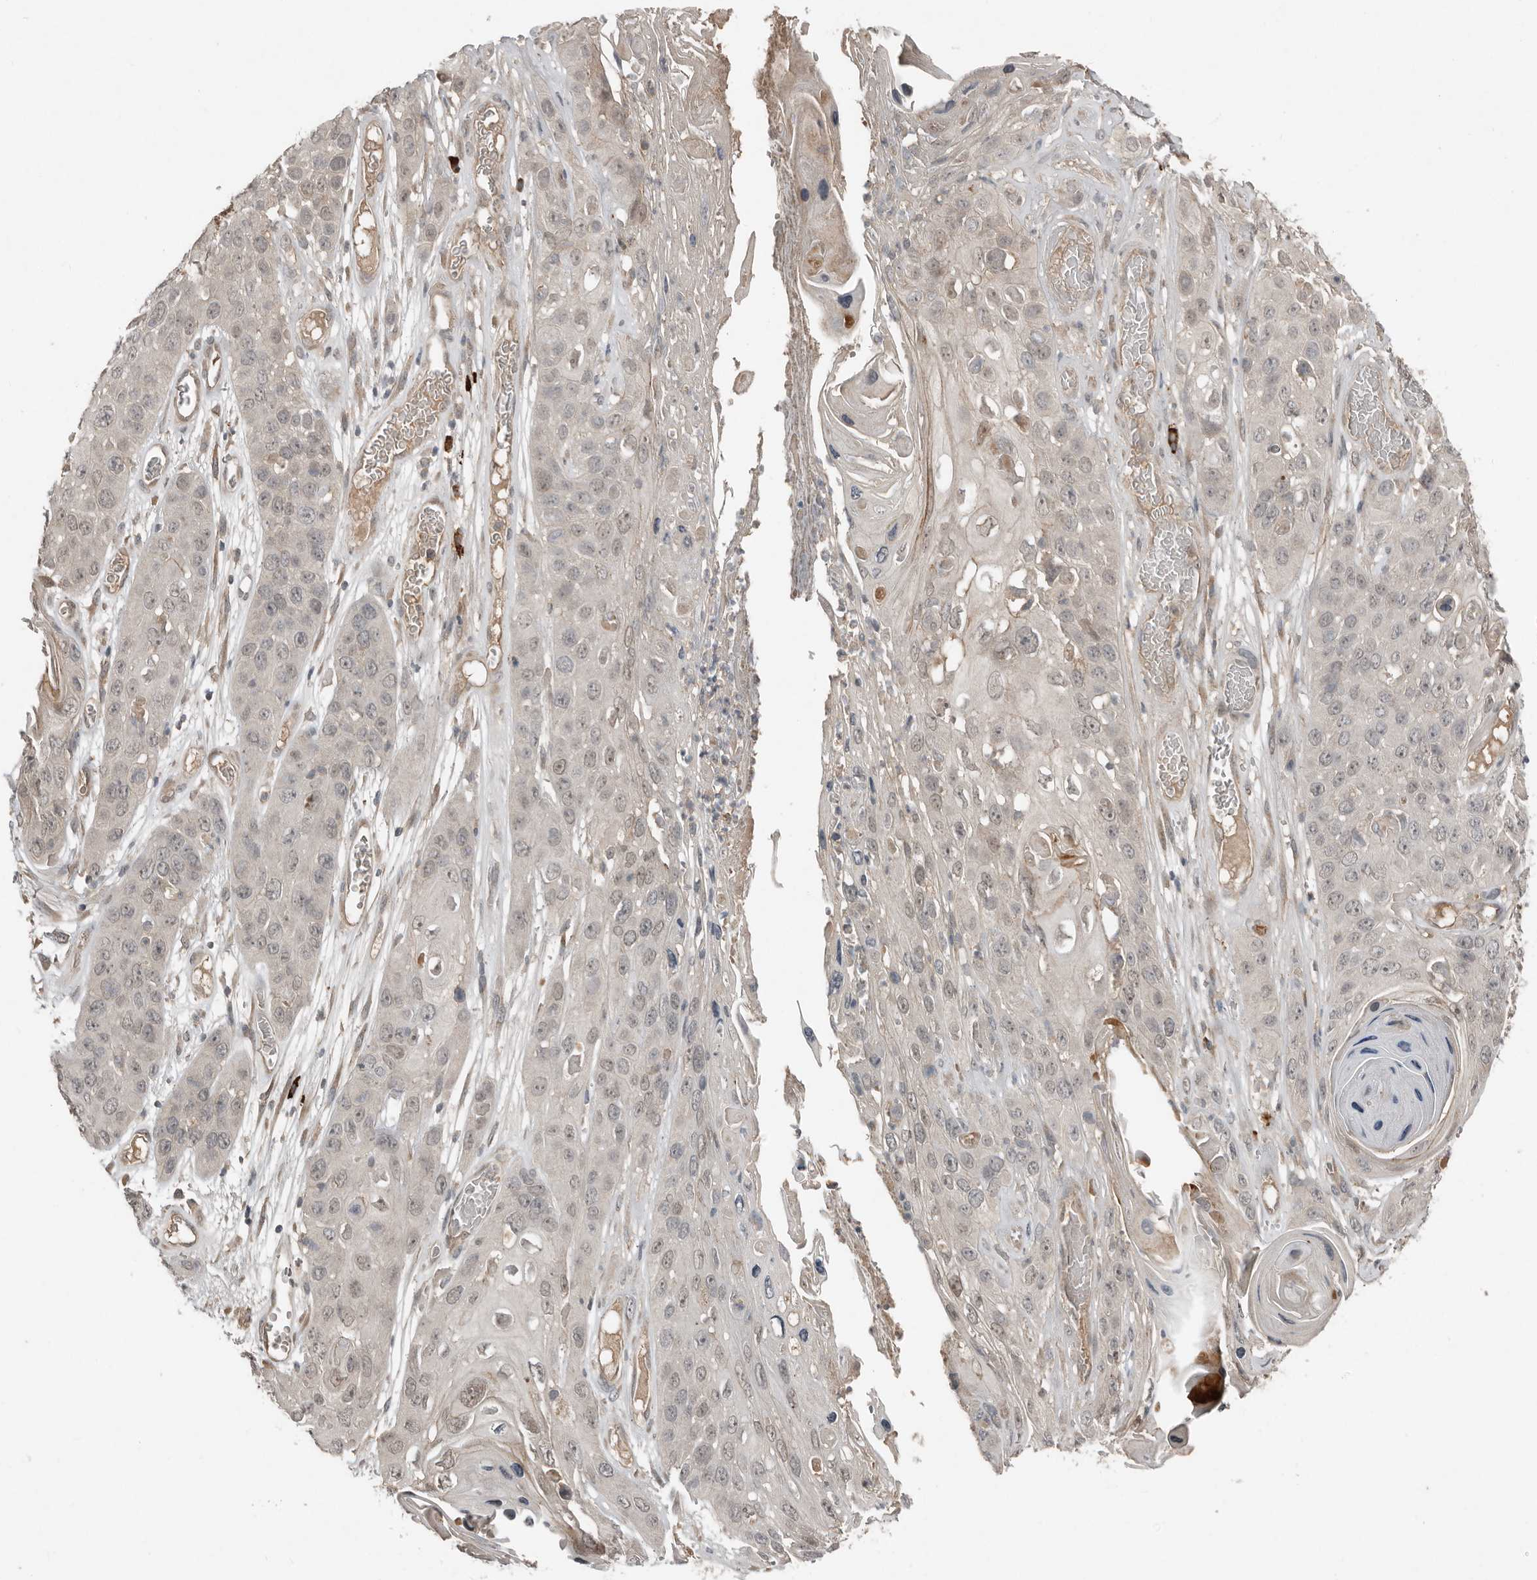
{"staining": {"intensity": "weak", "quantity": "<25%", "location": "nuclear"}, "tissue": "skin cancer", "cell_type": "Tumor cells", "image_type": "cancer", "snomed": [{"axis": "morphology", "description": "Squamous cell carcinoma, NOS"}, {"axis": "topography", "description": "Skin"}], "caption": "Skin squamous cell carcinoma was stained to show a protein in brown. There is no significant expression in tumor cells. (Immunohistochemistry (ihc), brightfield microscopy, high magnification).", "gene": "TEAD3", "patient": {"sex": "male", "age": 55}}